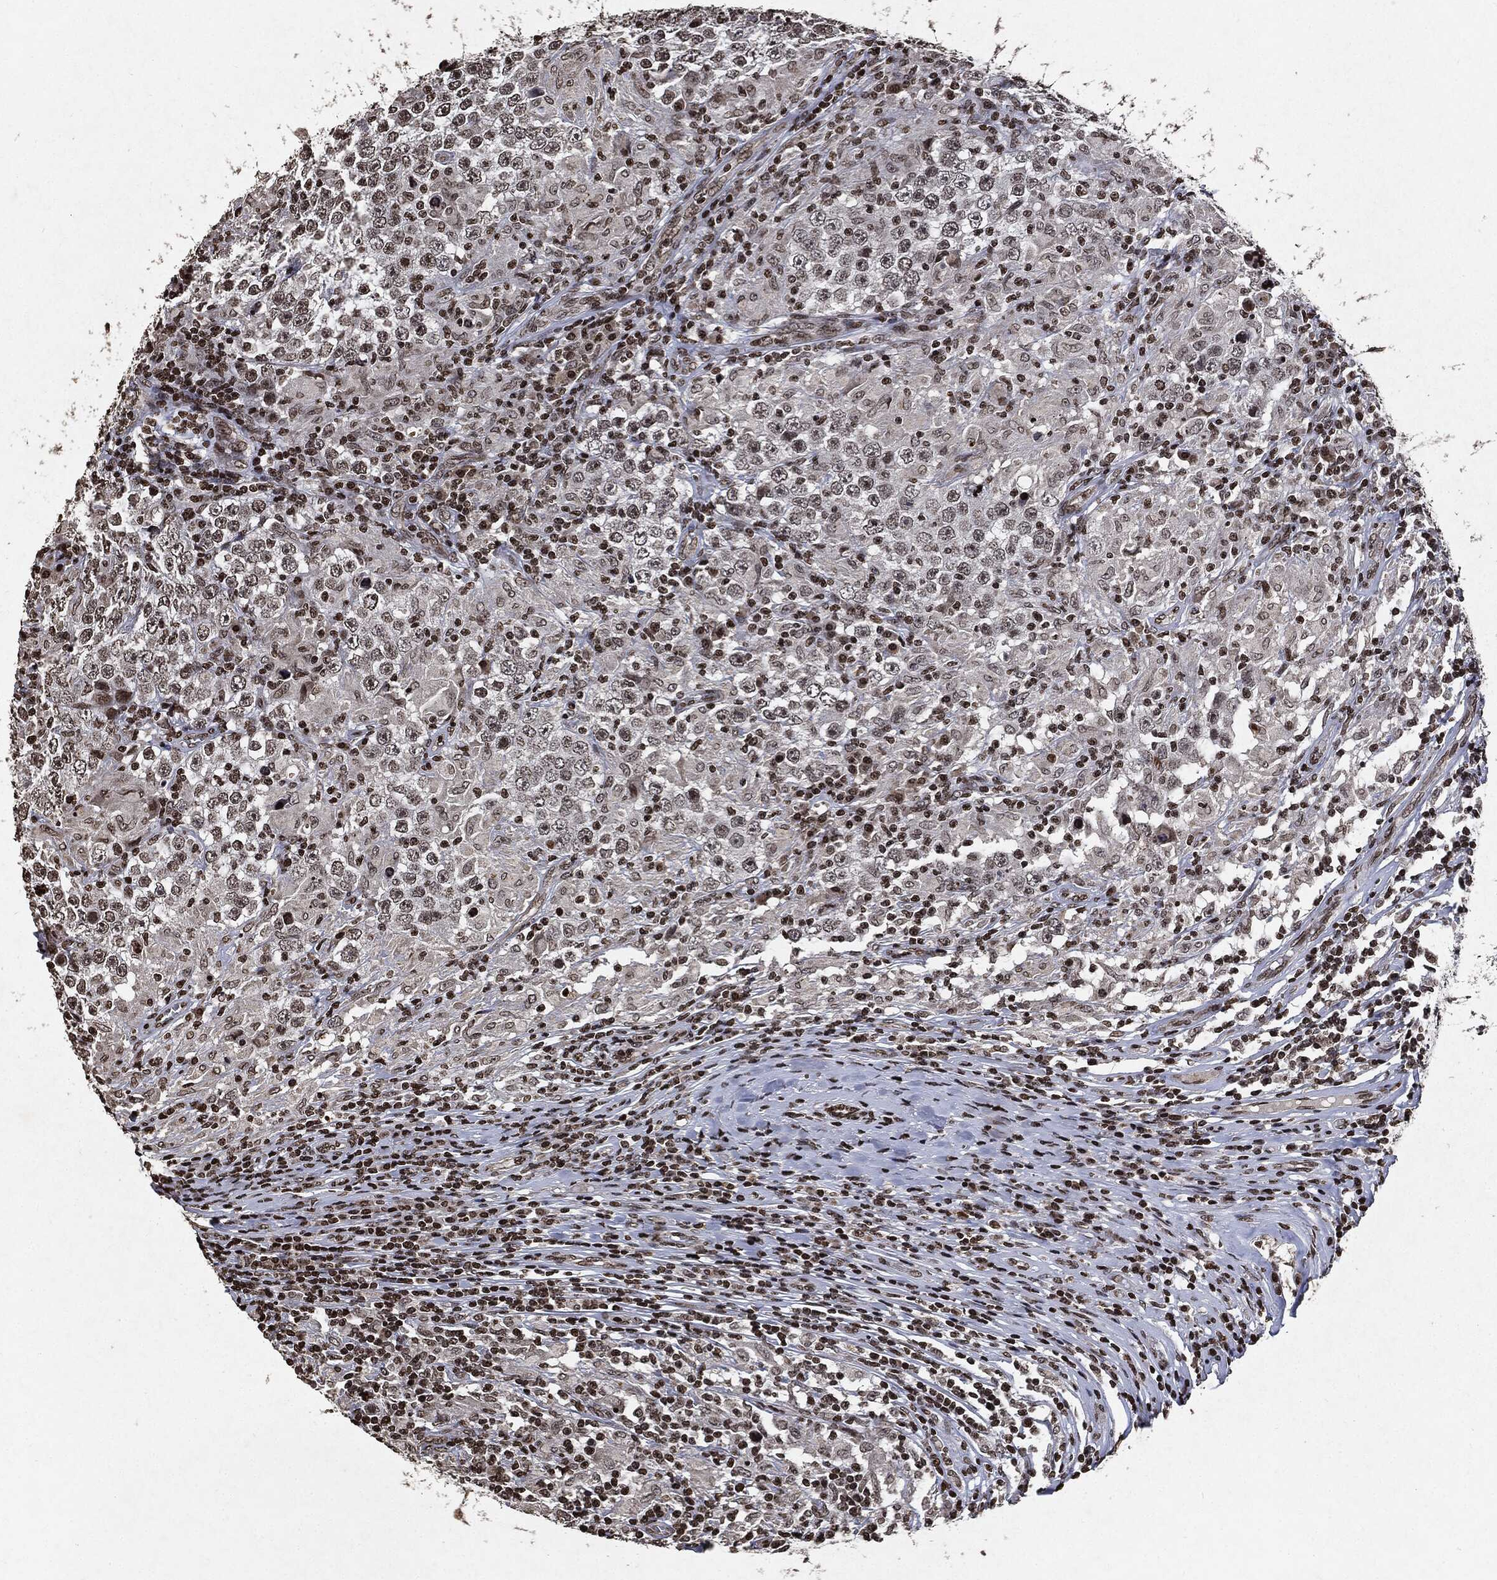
{"staining": {"intensity": "negative", "quantity": "none", "location": "none"}, "tissue": "testis cancer", "cell_type": "Tumor cells", "image_type": "cancer", "snomed": [{"axis": "morphology", "description": "Seminoma, NOS"}, {"axis": "morphology", "description": "Carcinoma, Embryonal, NOS"}, {"axis": "topography", "description": "Testis"}], "caption": "Immunohistochemical staining of human testis cancer displays no significant expression in tumor cells.", "gene": "JUN", "patient": {"sex": "male", "age": 41}}